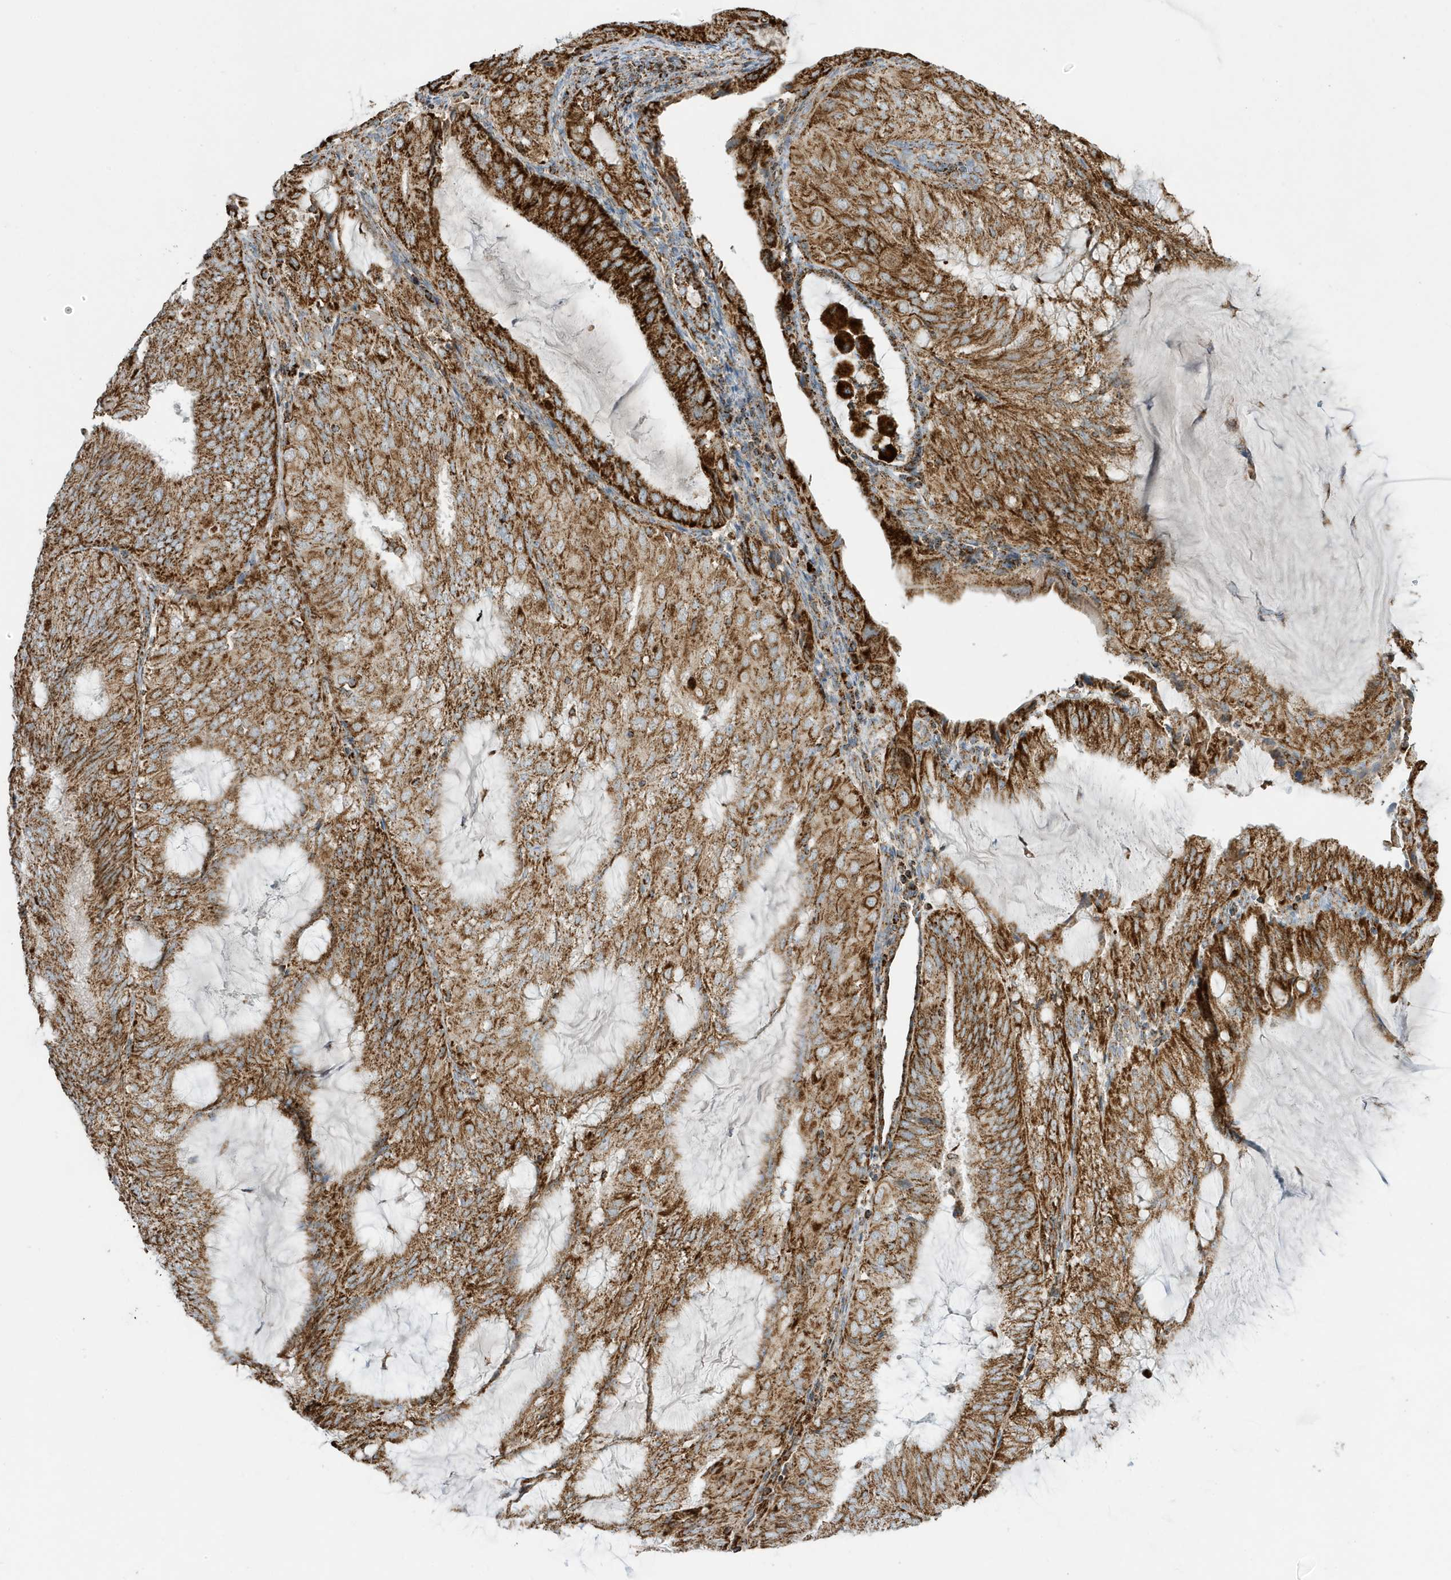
{"staining": {"intensity": "strong", "quantity": ">75%", "location": "cytoplasmic/membranous"}, "tissue": "endometrial cancer", "cell_type": "Tumor cells", "image_type": "cancer", "snomed": [{"axis": "morphology", "description": "Adenocarcinoma, NOS"}, {"axis": "topography", "description": "Endometrium"}], "caption": "Immunohistochemistry of human adenocarcinoma (endometrial) demonstrates high levels of strong cytoplasmic/membranous staining in about >75% of tumor cells. Using DAB (brown) and hematoxylin (blue) stains, captured at high magnification using brightfield microscopy.", "gene": "ATP5ME", "patient": {"sex": "female", "age": 81}}